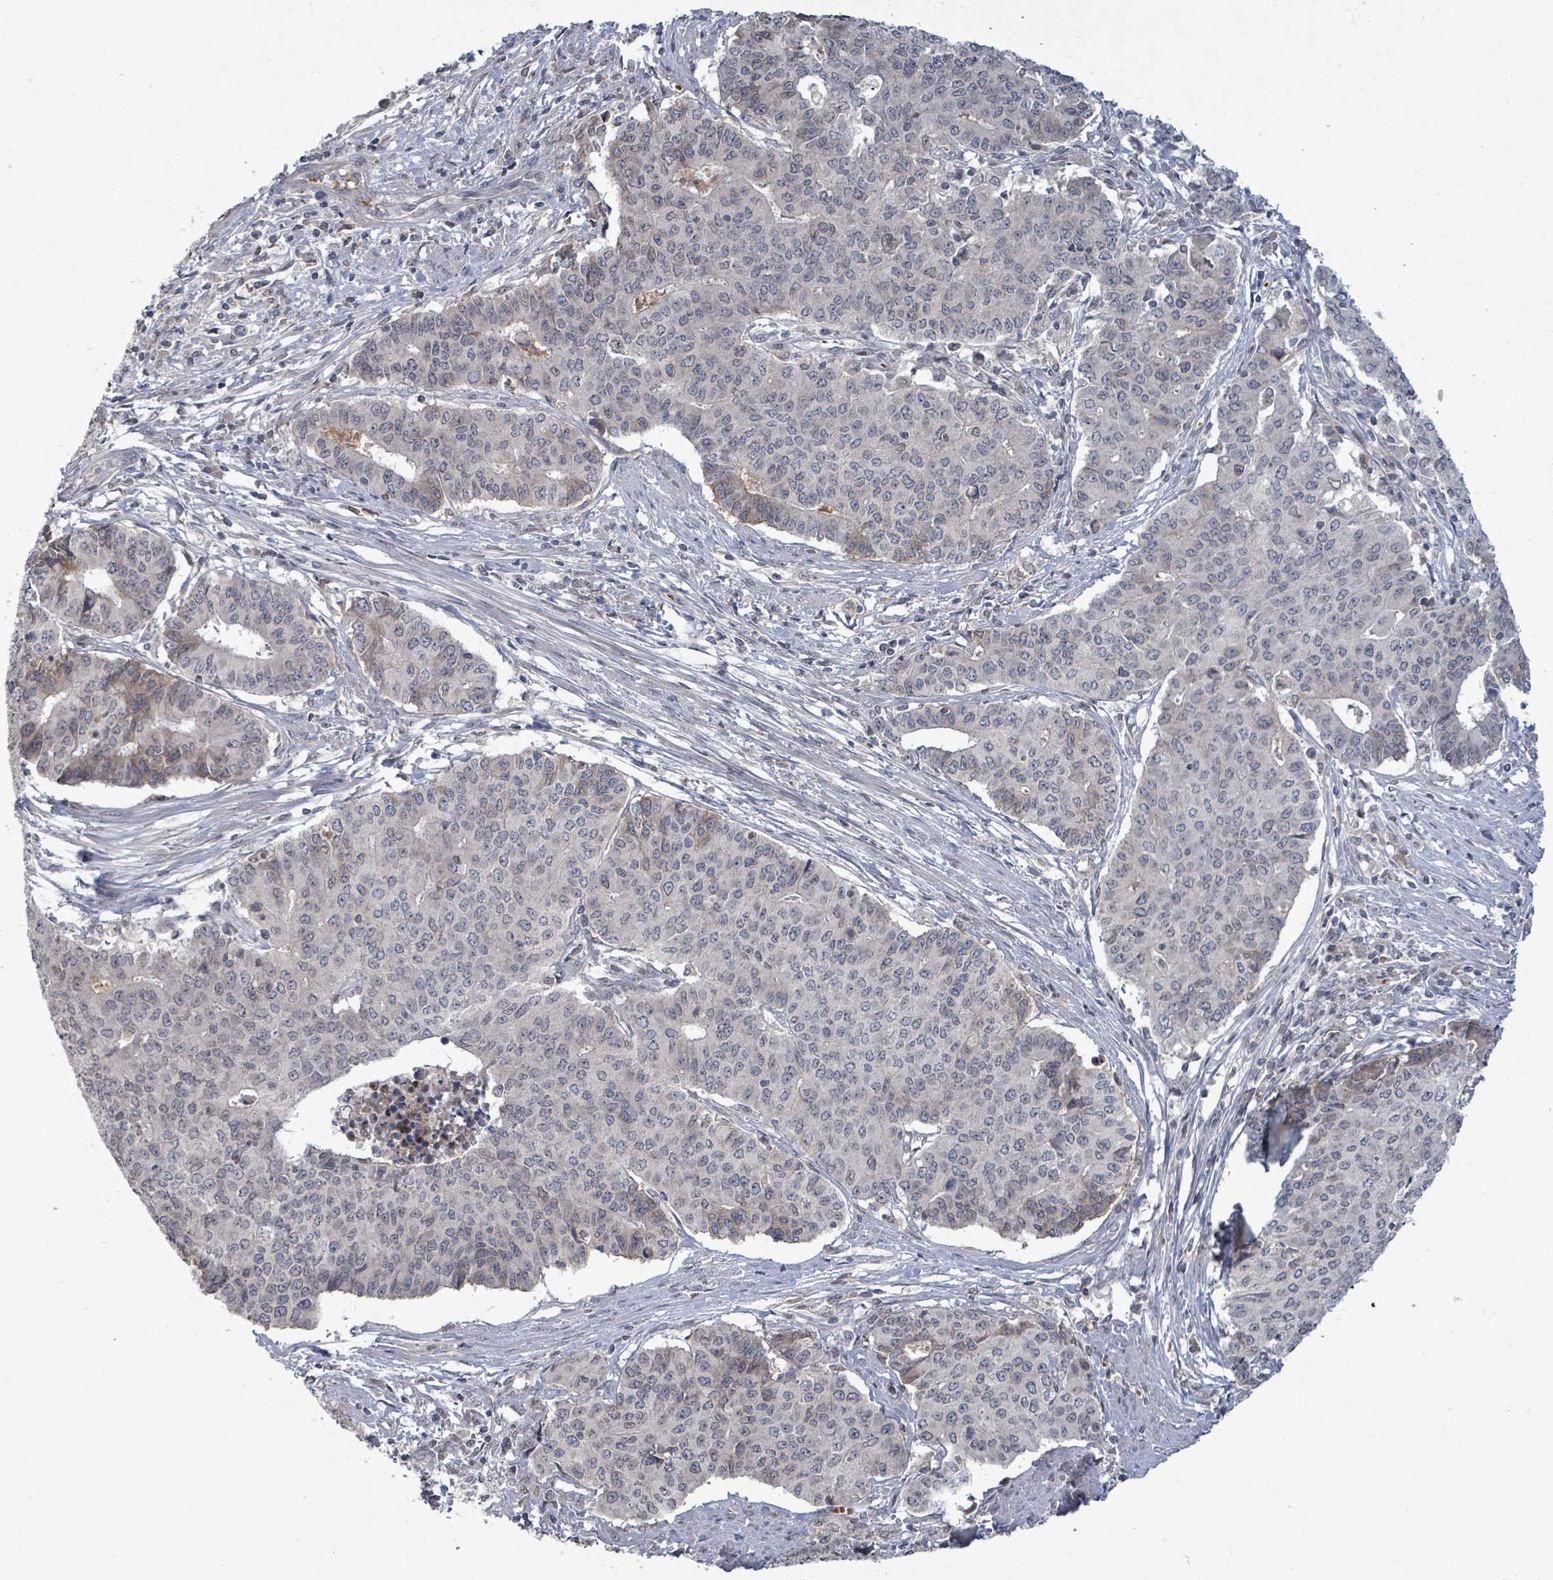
{"staining": {"intensity": "negative", "quantity": "none", "location": "none"}, "tissue": "endometrial cancer", "cell_type": "Tumor cells", "image_type": "cancer", "snomed": [{"axis": "morphology", "description": "Adenocarcinoma, NOS"}, {"axis": "topography", "description": "Endometrium"}], "caption": "The micrograph demonstrates no staining of tumor cells in endometrial adenocarcinoma.", "gene": "GRM8", "patient": {"sex": "female", "age": 59}}